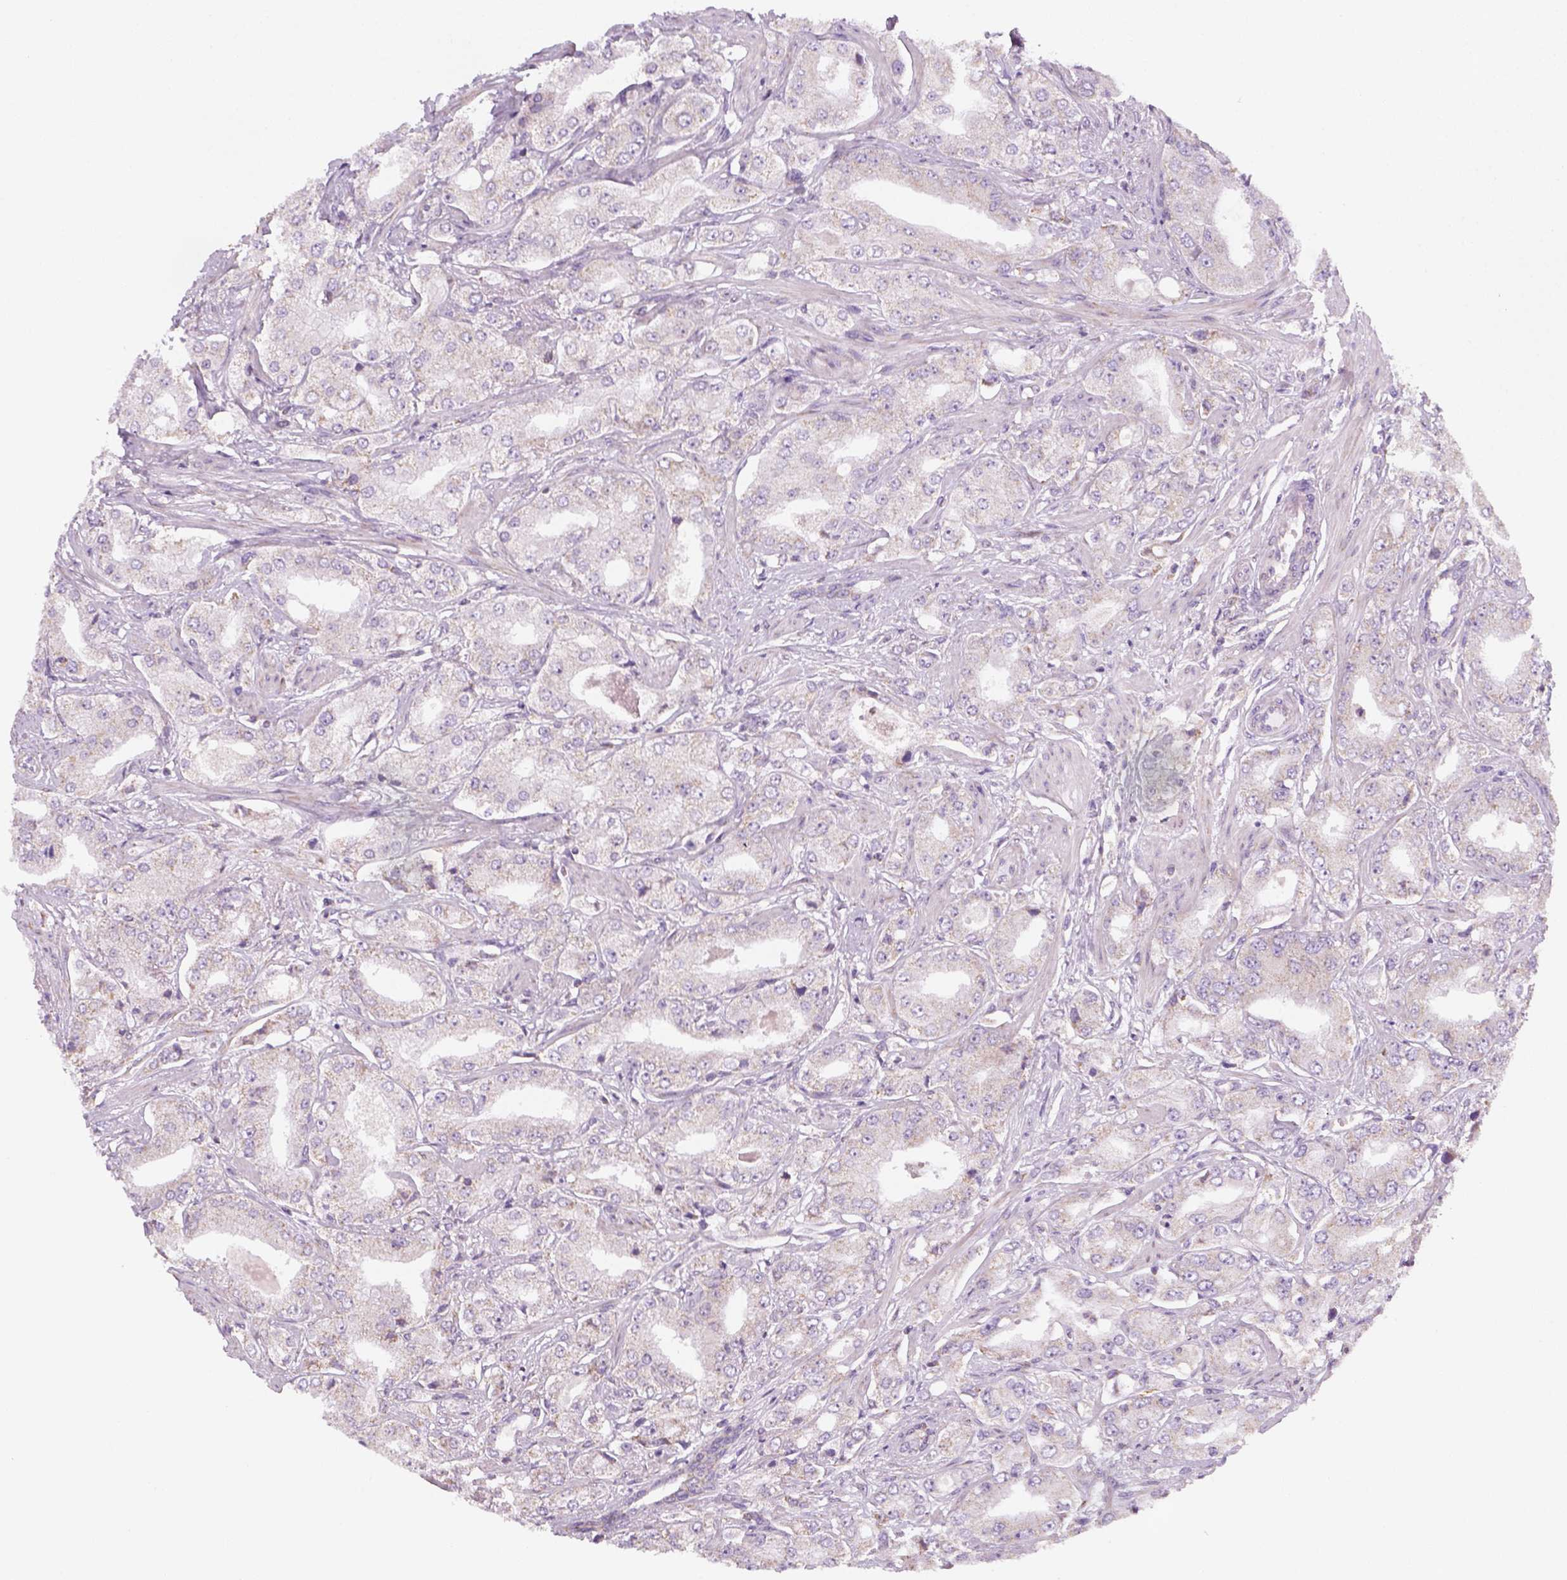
{"staining": {"intensity": "negative", "quantity": "none", "location": "none"}, "tissue": "prostate cancer", "cell_type": "Tumor cells", "image_type": "cancer", "snomed": [{"axis": "morphology", "description": "Adenocarcinoma, Low grade"}, {"axis": "topography", "description": "Prostate"}], "caption": "Immunohistochemistry (IHC) of human prostate cancer (low-grade adenocarcinoma) displays no staining in tumor cells.", "gene": "AWAT2", "patient": {"sex": "male", "age": 60}}